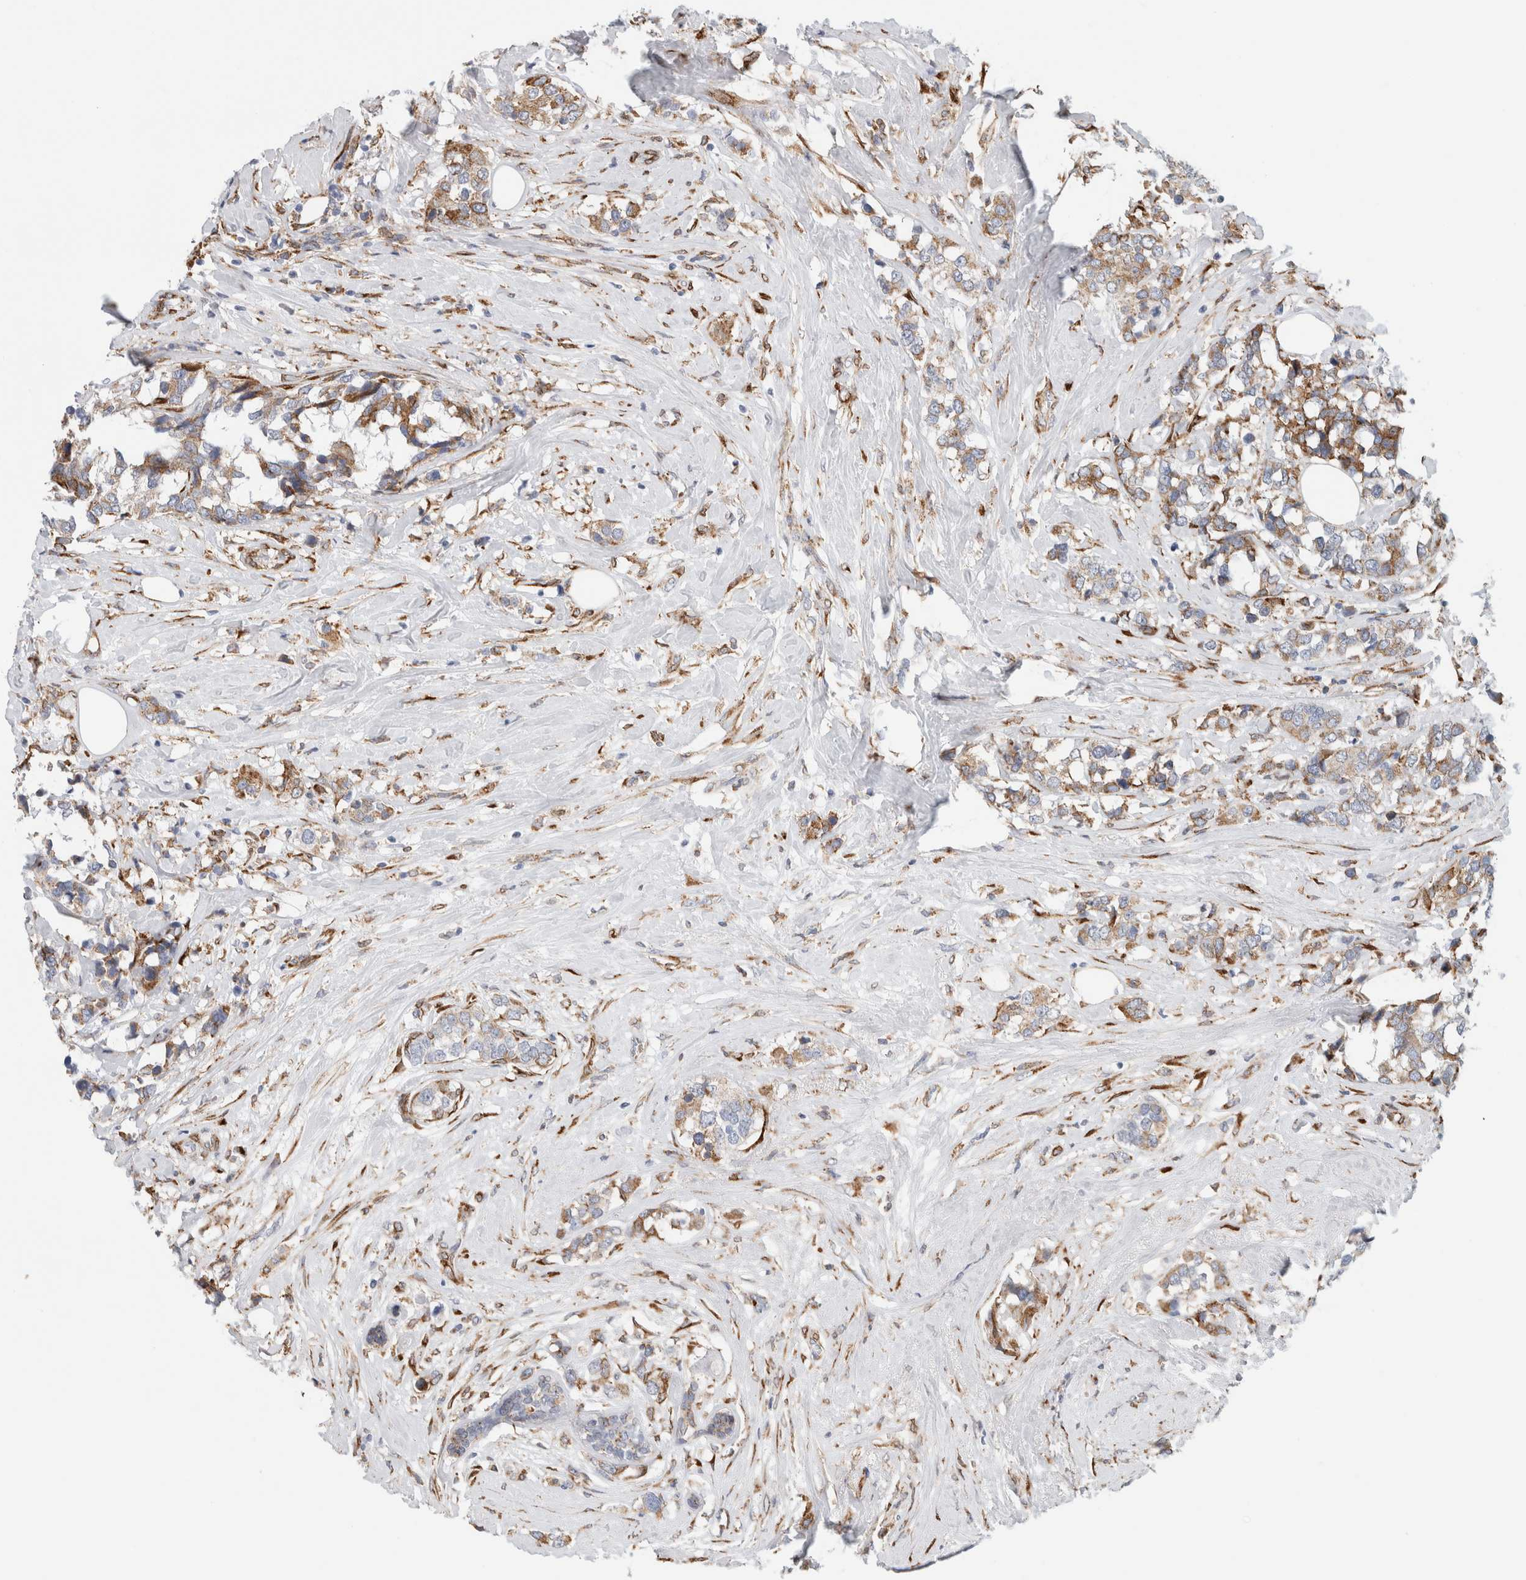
{"staining": {"intensity": "moderate", "quantity": ">75%", "location": "cytoplasmic/membranous"}, "tissue": "breast cancer", "cell_type": "Tumor cells", "image_type": "cancer", "snomed": [{"axis": "morphology", "description": "Lobular carcinoma"}, {"axis": "topography", "description": "Breast"}], "caption": "Lobular carcinoma (breast) stained with a brown dye shows moderate cytoplasmic/membranous positive positivity in approximately >75% of tumor cells.", "gene": "MCFD2", "patient": {"sex": "female", "age": 59}}